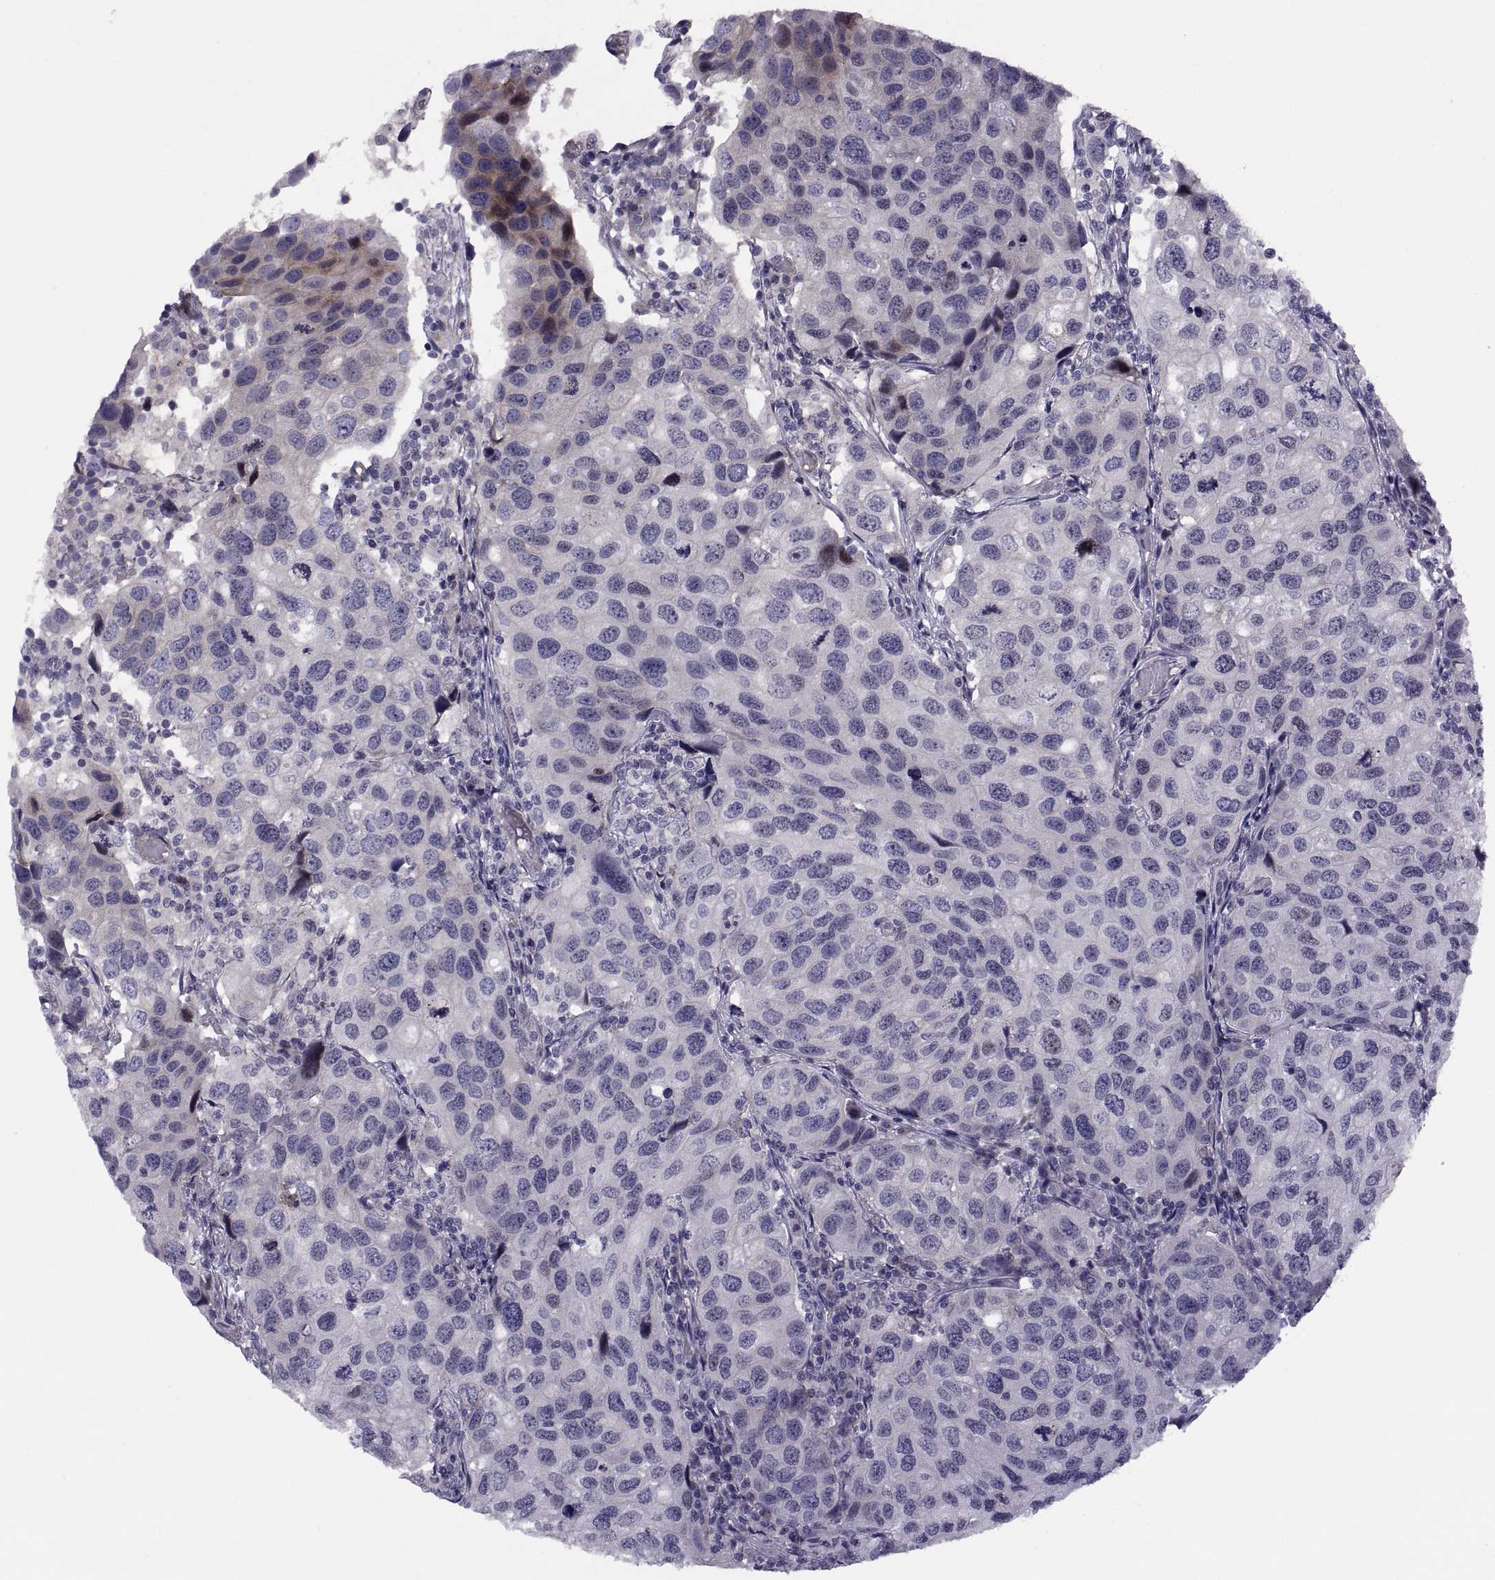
{"staining": {"intensity": "negative", "quantity": "none", "location": "none"}, "tissue": "urothelial cancer", "cell_type": "Tumor cells", "image_type": "cancer", "snomed": [{"axis": "morphology", "description": "Urothelial carcinoma, High grade"}, {"axis": "topography", "description": "Urinary bladder"}], "caption": "This is a photomicrograph of IHC staining of urothelial cancer, which shows no expression in tumor cells.", "gene": "TMEM158", "patient": {"sex": "male", "age": 79}}